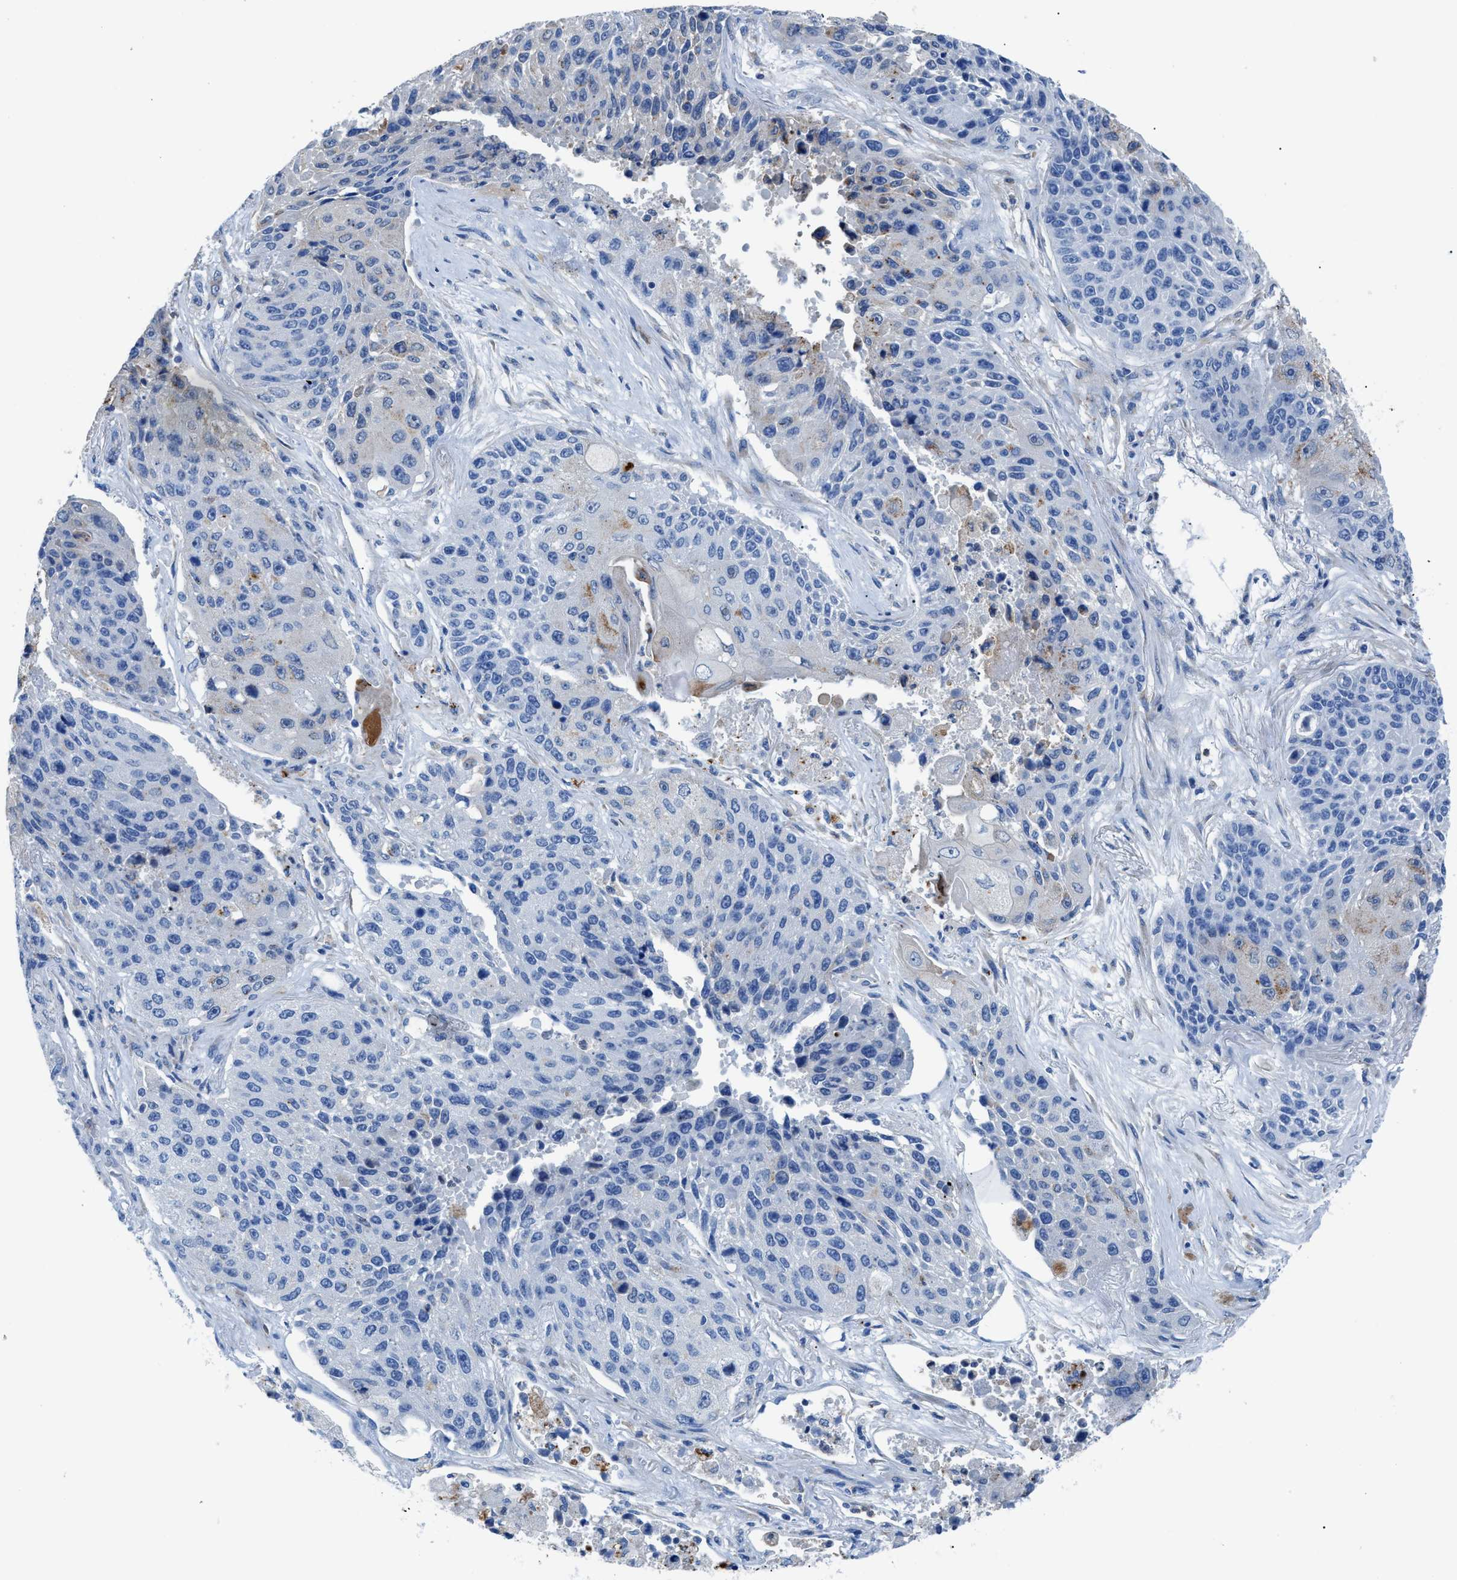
{"staining": {"intensity": "negative", "quantity": "none", "location": "none"}, "tissue": "lung cancer", "cell_type": "Tumor cells", "image_type": "cancer", "snomed": [{"axis": "morphology", "description": "Squamous cell carcinoma, NOS"}, {"axis": "topography", "description": "Lung"}], "caption": "Squamous cell carcinoma (lung) stained for a protein using immunohistochemistry (IHC) exhibits no expression tumor cells.", "gene": "ITPR1", "patient": {"sex": "male", "age": 61}}